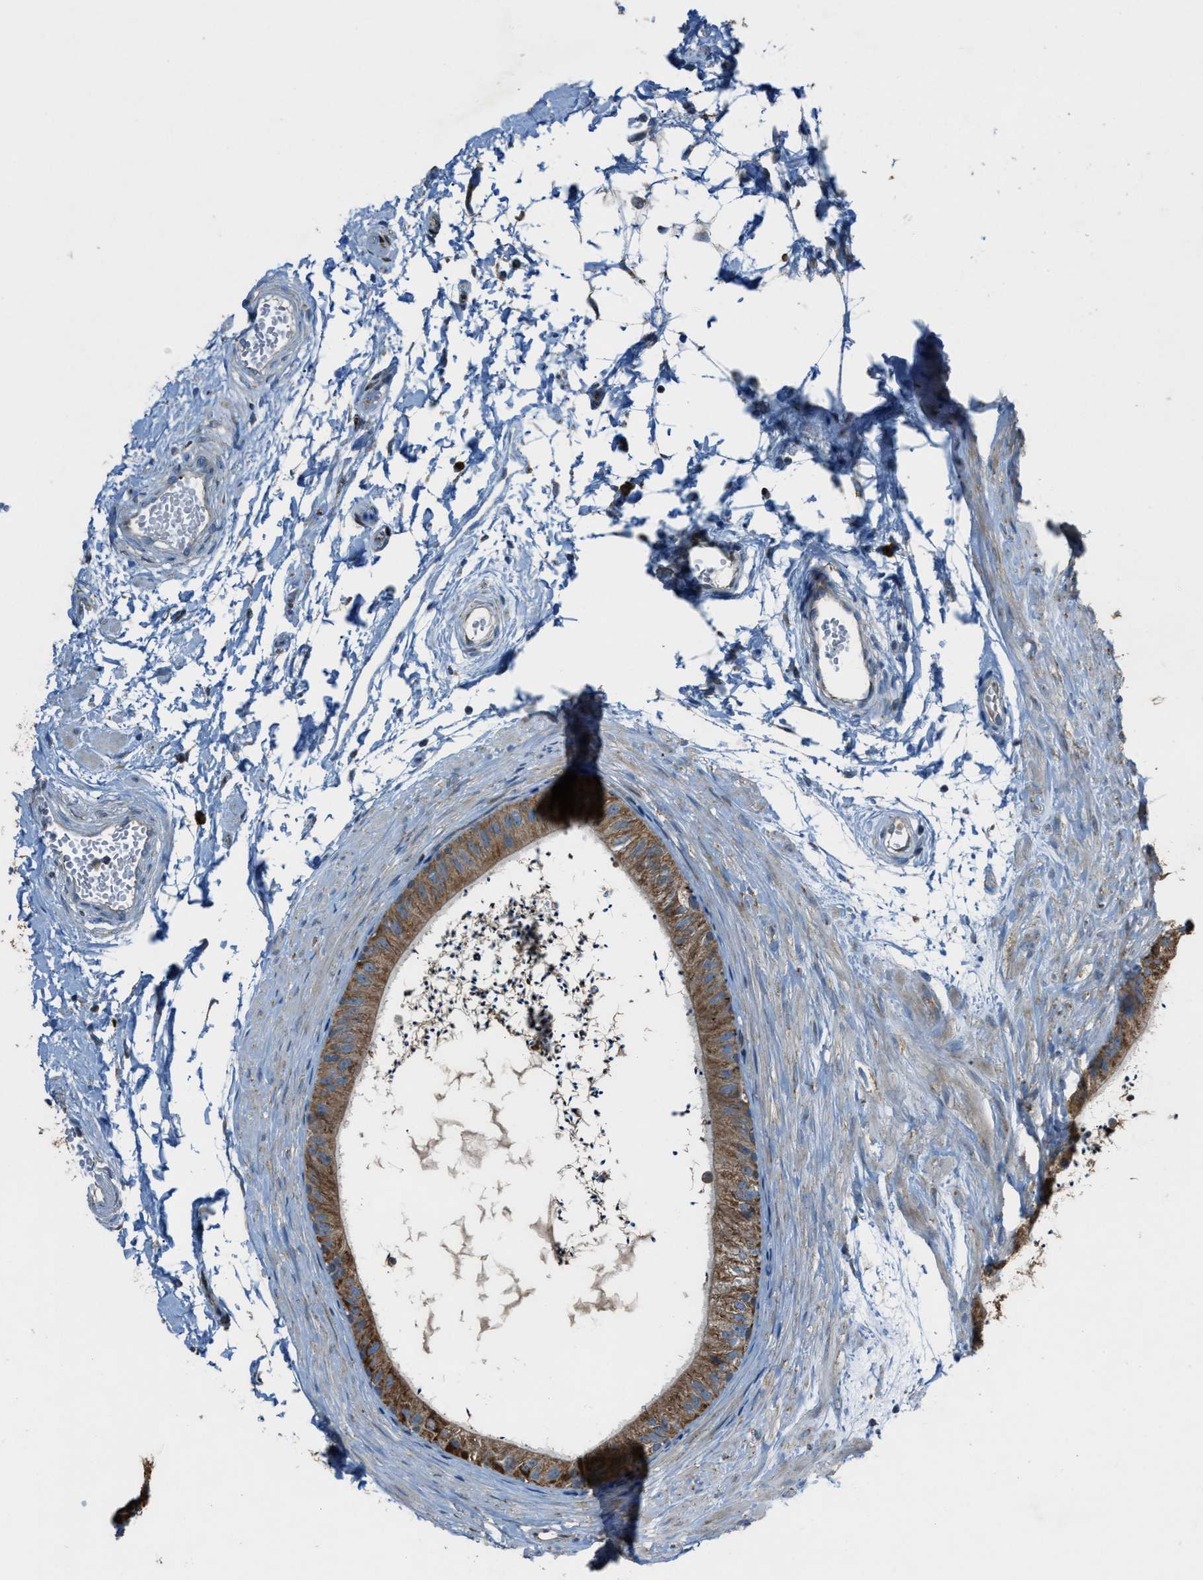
{"staining": {"intensity": "moderate", "quantity": ">75%", "location": "cytoplasmic/membranous"}, "tissue": "epididymis", "cell_type": "Glandular cells", "image_type": "normal", "snomed": [{"axis": "morphology", "description": "Normal tissue, NOS"}, {"axis": "topography", "description": "Epididymis"}], "caption": "Protein expression analysis of normal human epididymis reveals moderate cytoplasmic/membranous positivity in about >75% of glandular cells.", "gene": "SLC25A11", "patient": {"sex": "male", "age": 56}}